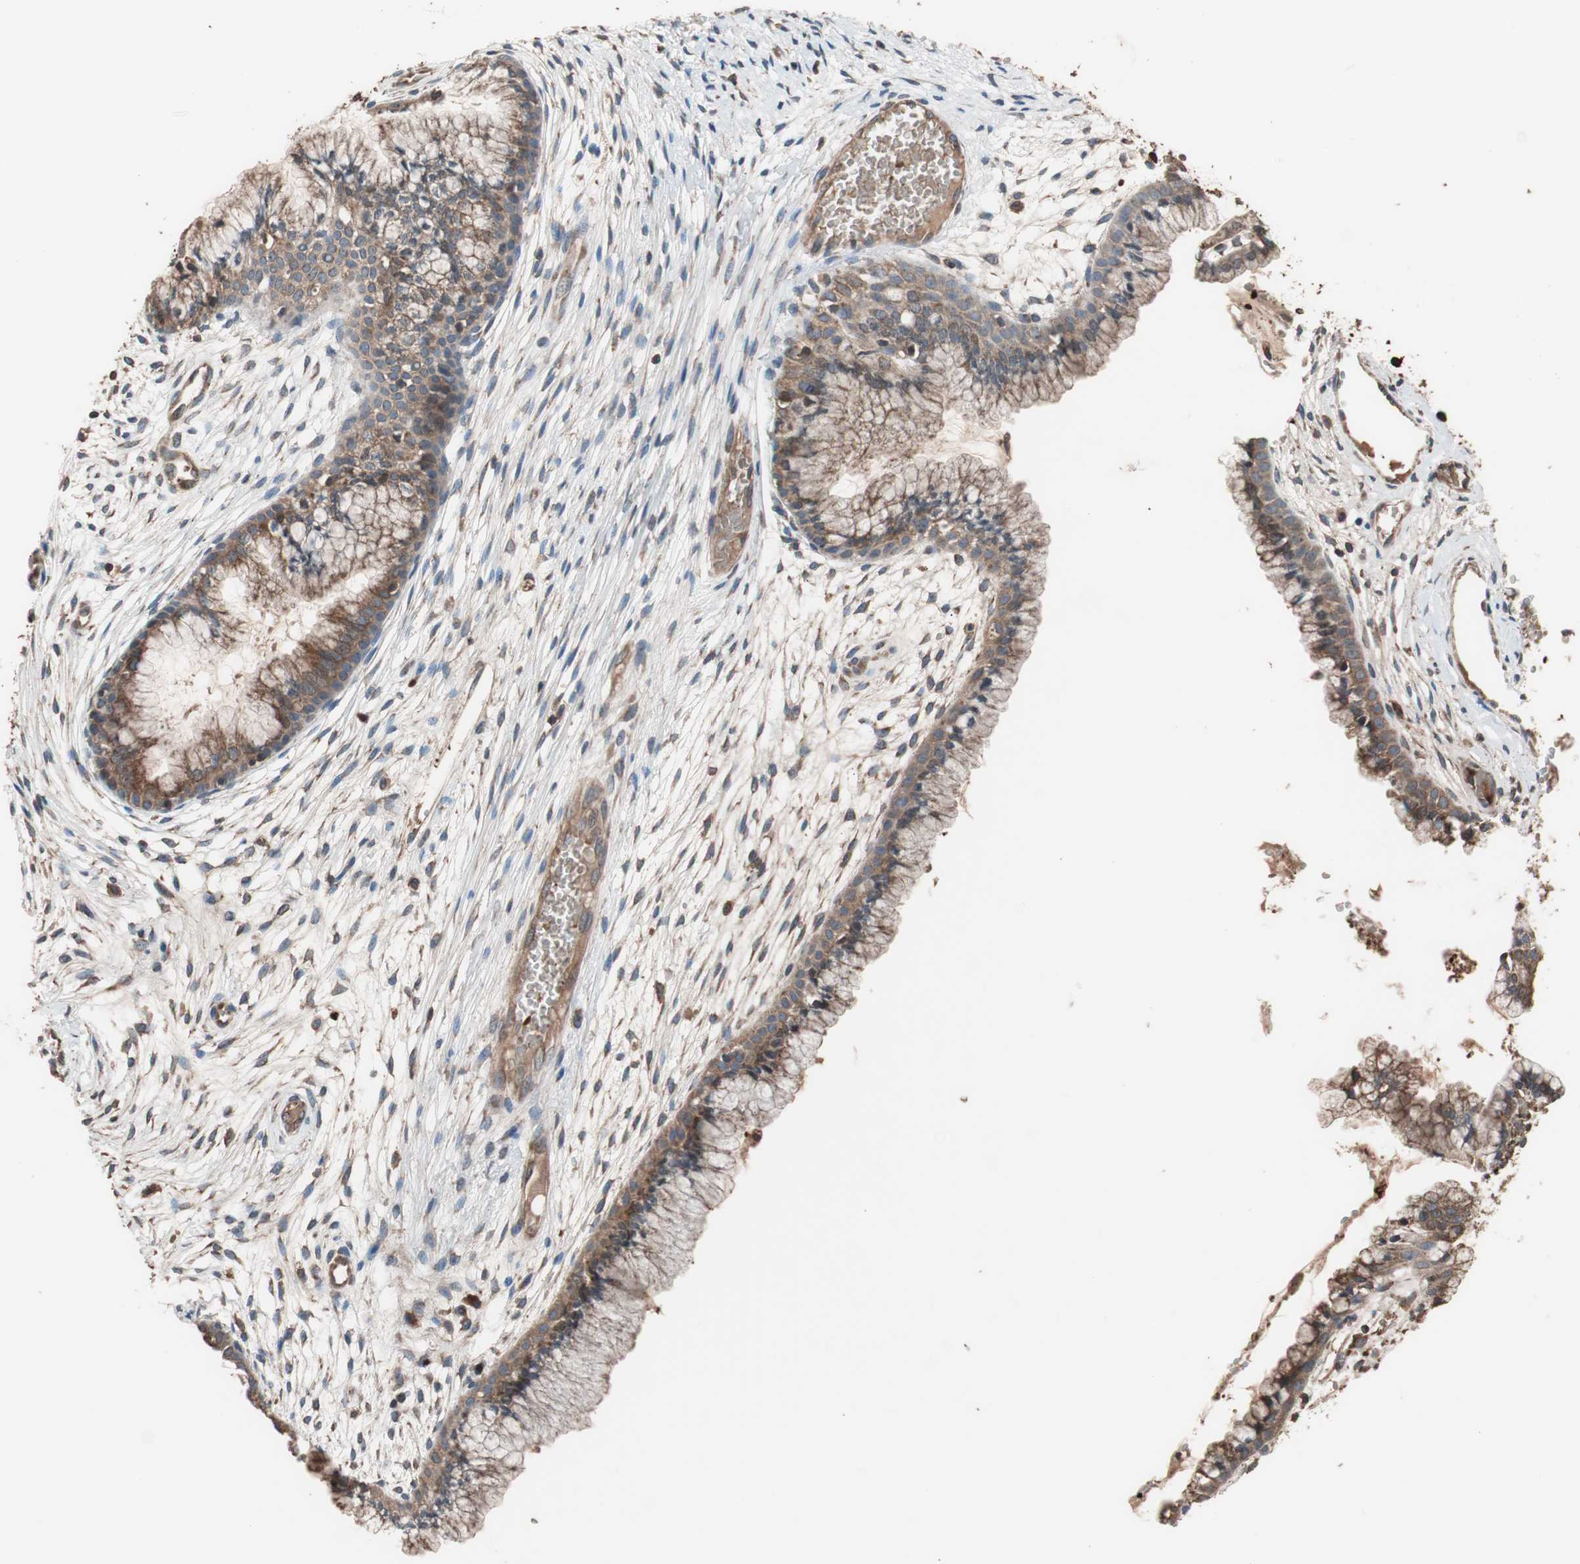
{"staining": {"intensity": "moderate", "quantity": ">75%", "location": "cytoplasmic/membranous"}, "tissue": "cervix", "cell_type": "Glandular cells", "image_type": "normal", "snomed": [{"axis": "morphology", "description": "Normal tissue, NOS"}, {"axis": "topography", "description": "Cervix"}], "caption": "A brown stain shows moderate cytoplasmic/membranous staining of a protein in glandular cells of unremarkable human cervix. Nuclei are stained in blue.", "gene": "GLYCTK", "patient": {"sex": "female", "age": 39}}